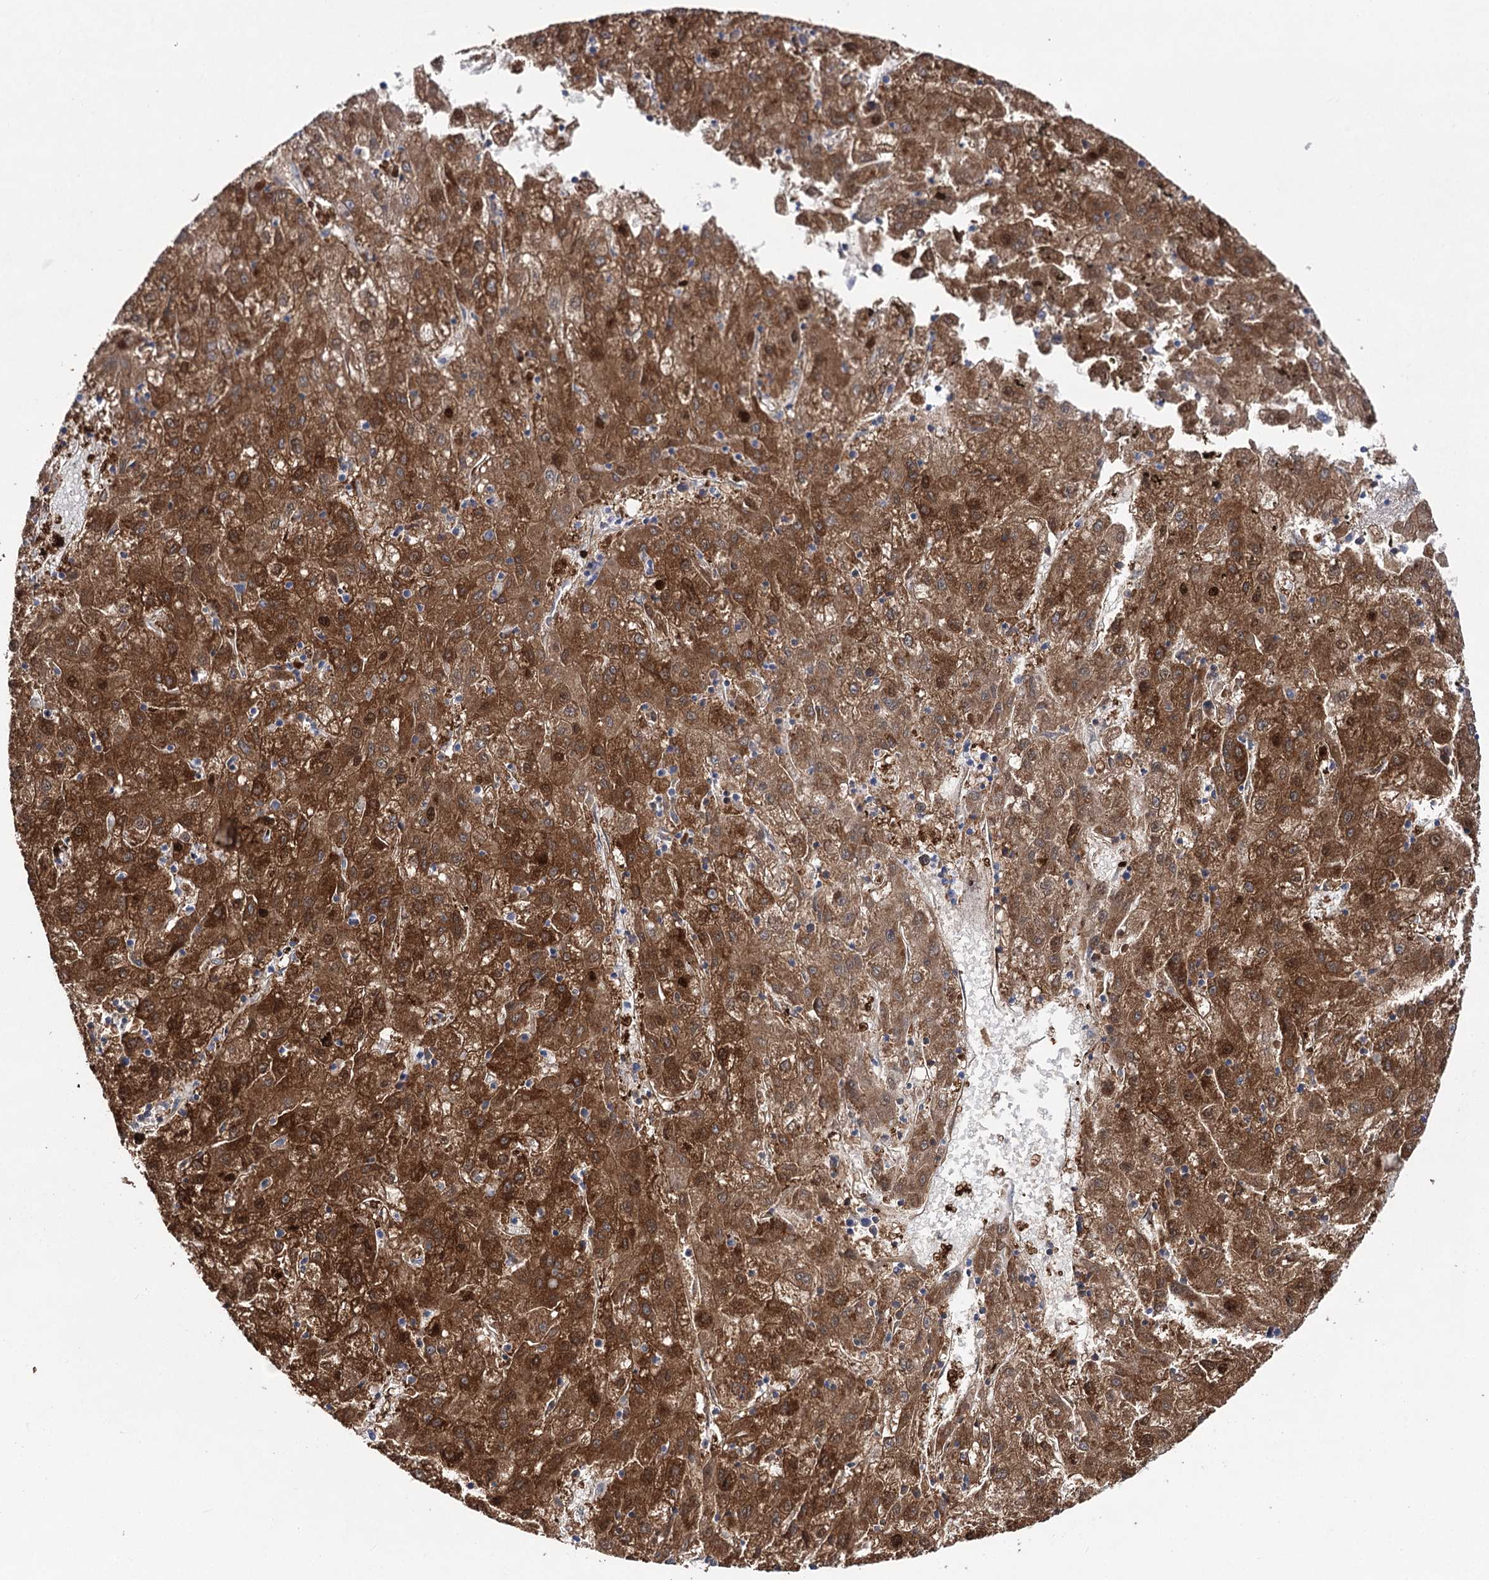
{"staining": {"intensity": "strong", "quantity": ">75%", "location": "cytoplasmic/membranous"}, "tissue": "liver cancer", "cell_type": "Tumor cells", "image_type": "cancer", "snomed": [{"axis": "morphology", "description": "Carcinoma, Hepatocellular, NOS"}, {"axis": "topography", "description": "Liver"}], "caption": "Immunohistochemical staining of human hepatocellular carcinoma (liver) shows high levels of strong cytoplasmic/membranous protein staining in approximately >75% of tumor cells.", "gene": "UGDH", "patient": {"sex": "male", "age": 72}}